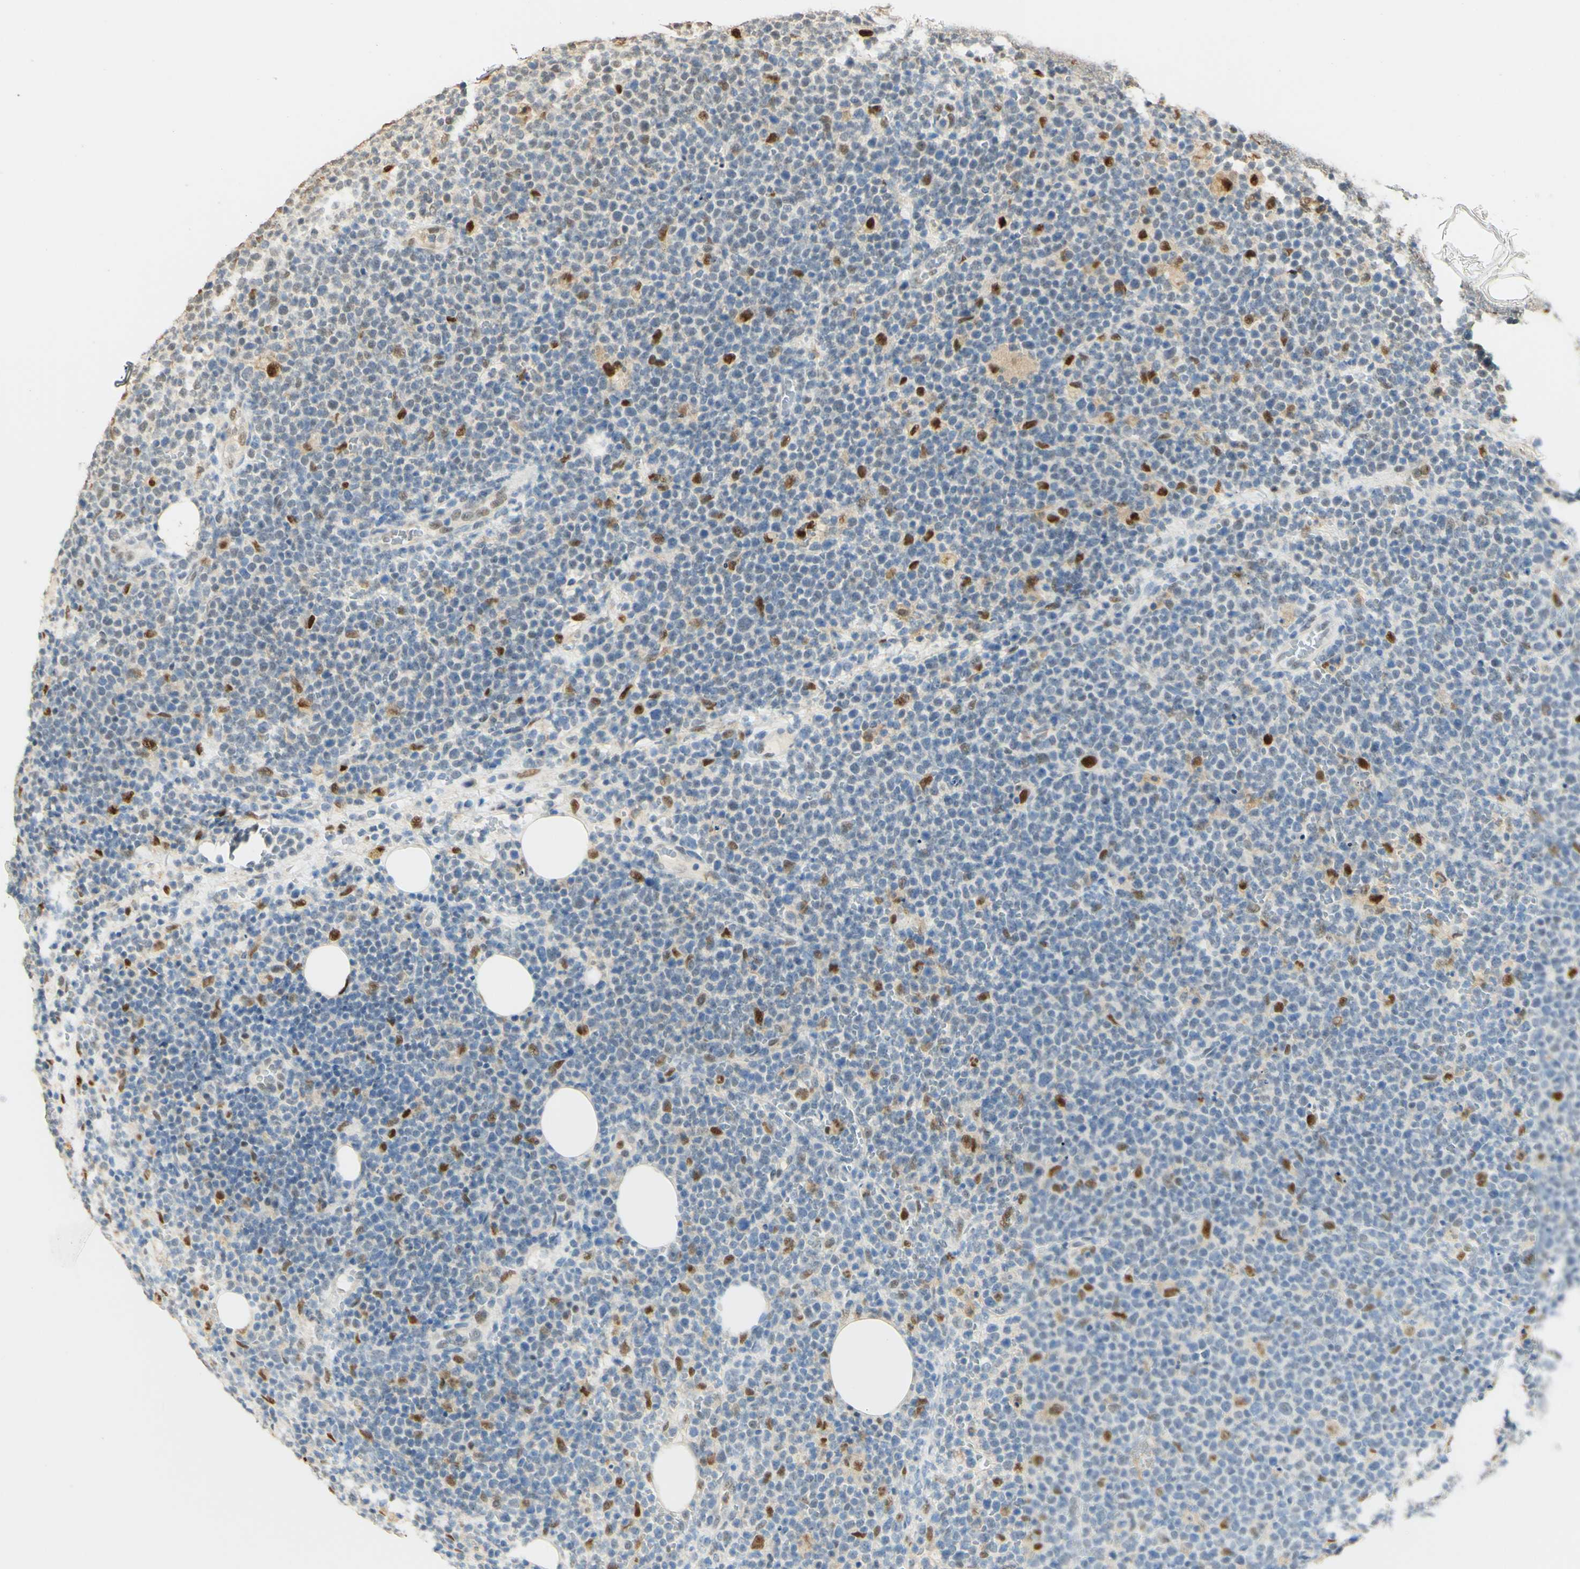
{"staining": {"intensity": "negative", "quantity": "none", "location": "none"}, "tissue": "lymphoma", "cell_type": "Tumor cells", "image_type": "cancer", "snomed": [{"axis": "morphology", "description": "Malignant lymphoma, non-Hodgkin's type, High grade"}, {"axis": "topography", "description": "Lymph node"}], "caption": "DAB immunohistochemical staining of human lymphoma shows no significant staining in tumor cells.", "gene": "MAP3K4", "patient": {"sex": "male", "age": 61}}